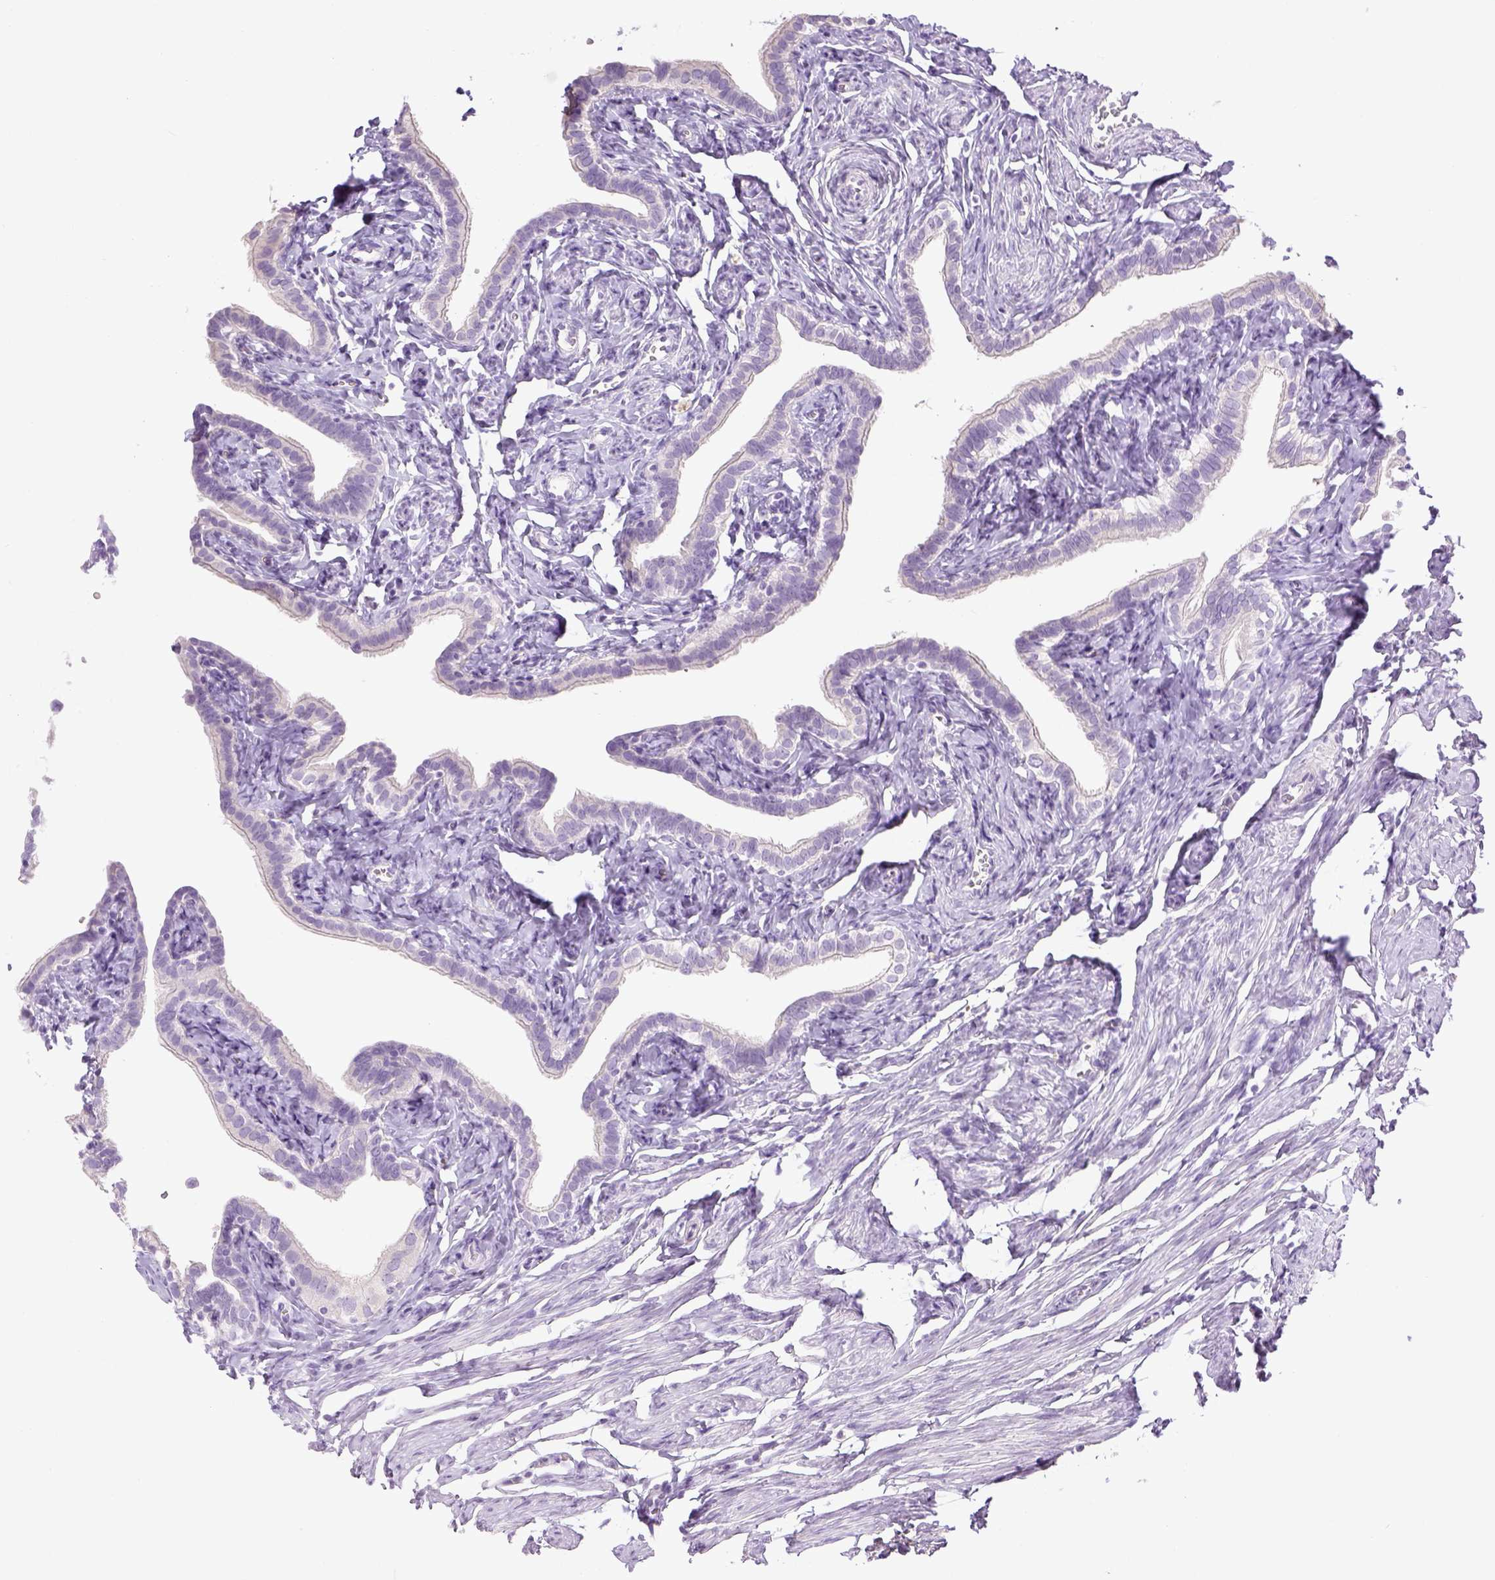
{"staining": {"intensity": "negative", "quantity": "none", "location": "none"}, "tissue": "fallopian tube", "cell_type": "Glandular cells", "image_type": "normal", "snomed": [{"axis": "morphology", "description": "Normal tissue, NOS"}, {"axis": "topography", "description": "Fallopian tube"}], "caption": "IHC micrograph of unremarkable fallopian tube stained for a protein (brown), which exhibits no expression in glandular cells. (DAB (3,3'-diaminobenzidine) immunohistochemistry with hematoxylin counter stain).", "gene": "LGSN", "patient": {"sex": "female", "age": 41}}